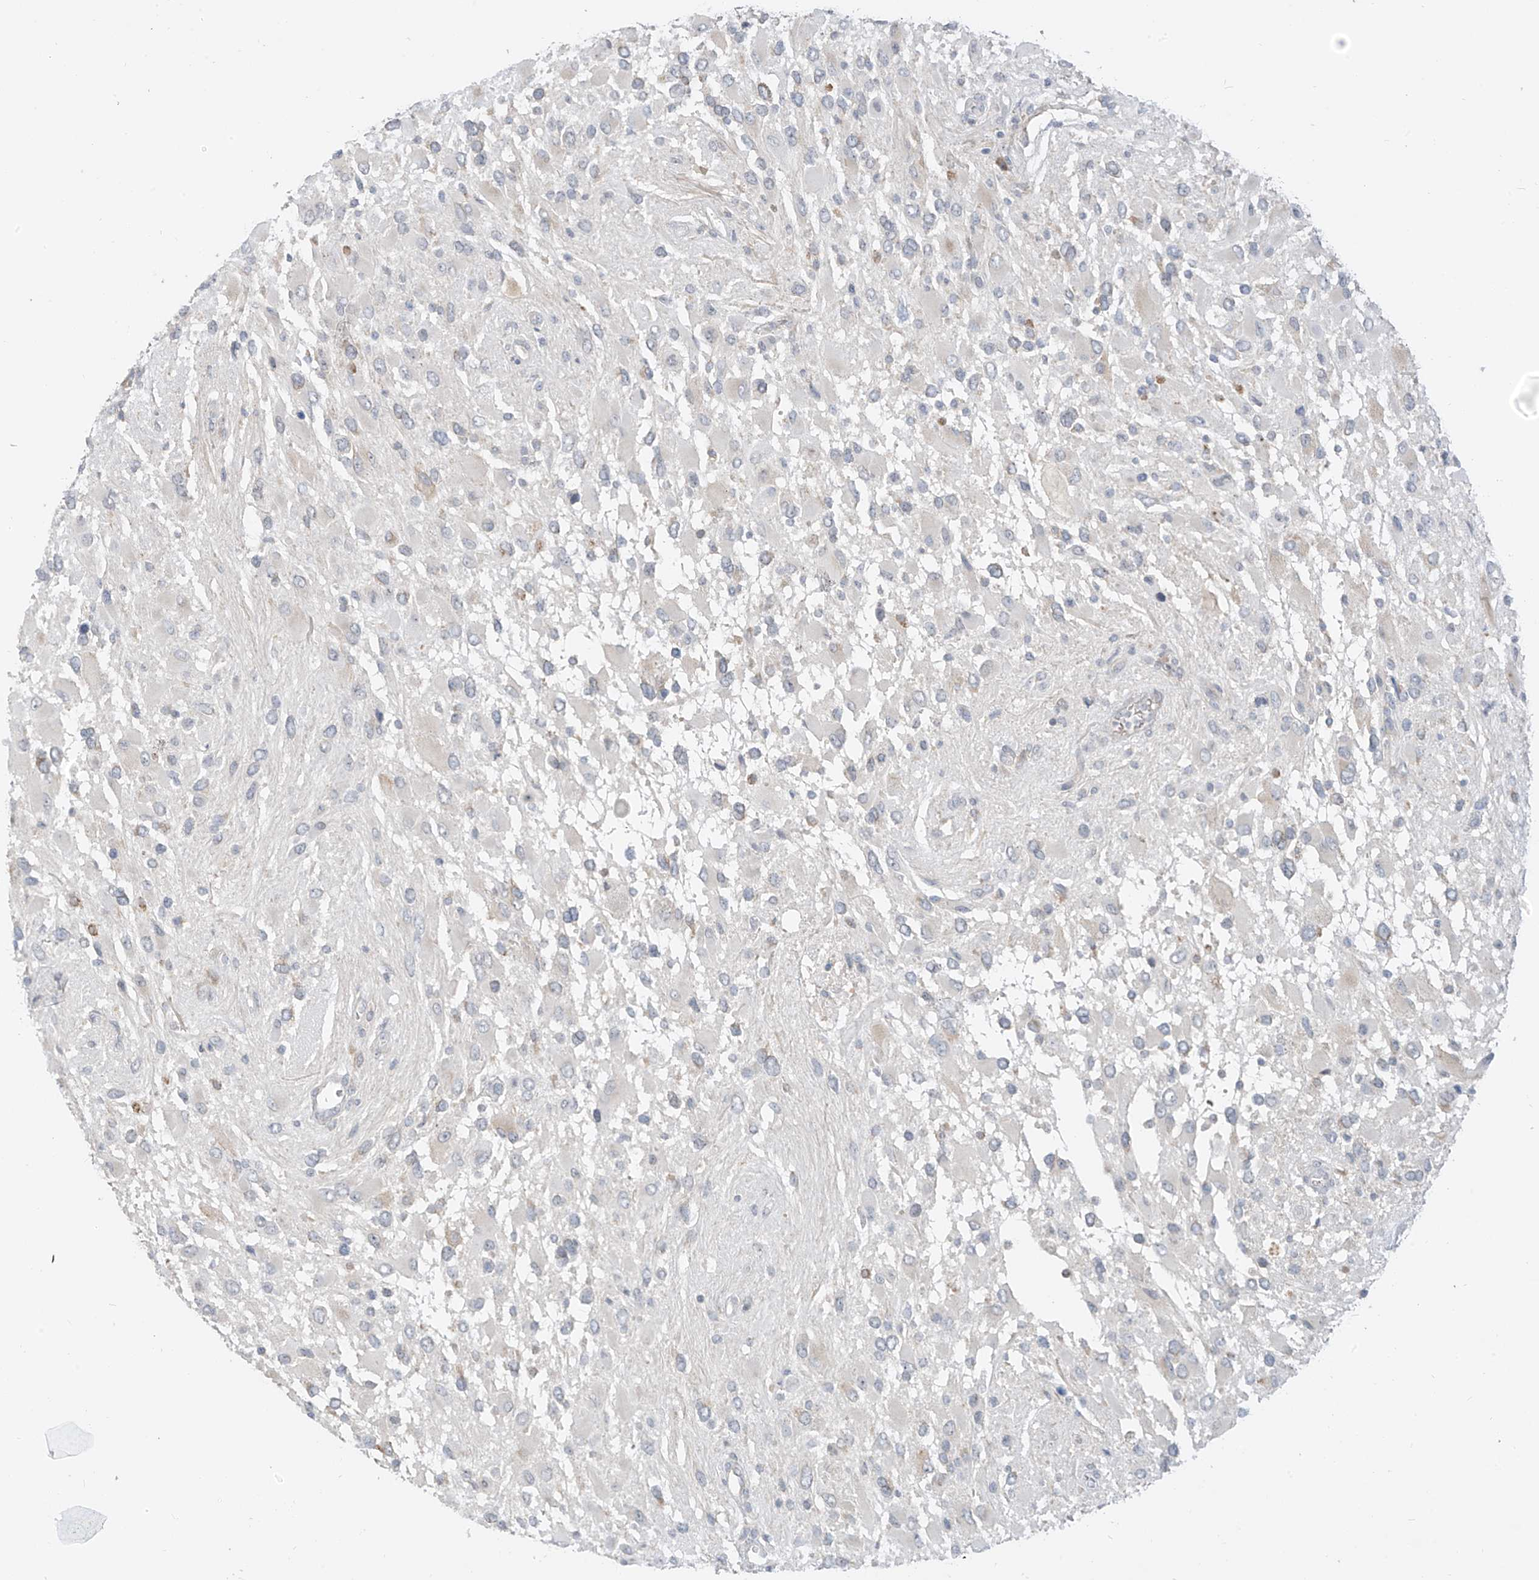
{"staining": {"intensity": "negative", "quantity": "none", "location": "none"}, "tissue": "glioma", "cell_type": "Tumor cells", "image_type": "cancer", "snomed": [{"axis": "morphology", "description": "Glioma, malignant, High grade"}, {"axis": "topography", "description": "Brain"}], "caption": "DAB immunohistochemical staining of human glioma demonstrates no significant positivity in tumor cells.", "gene": "C2orf42", "patient": {"sex": "male", "age": 53}}